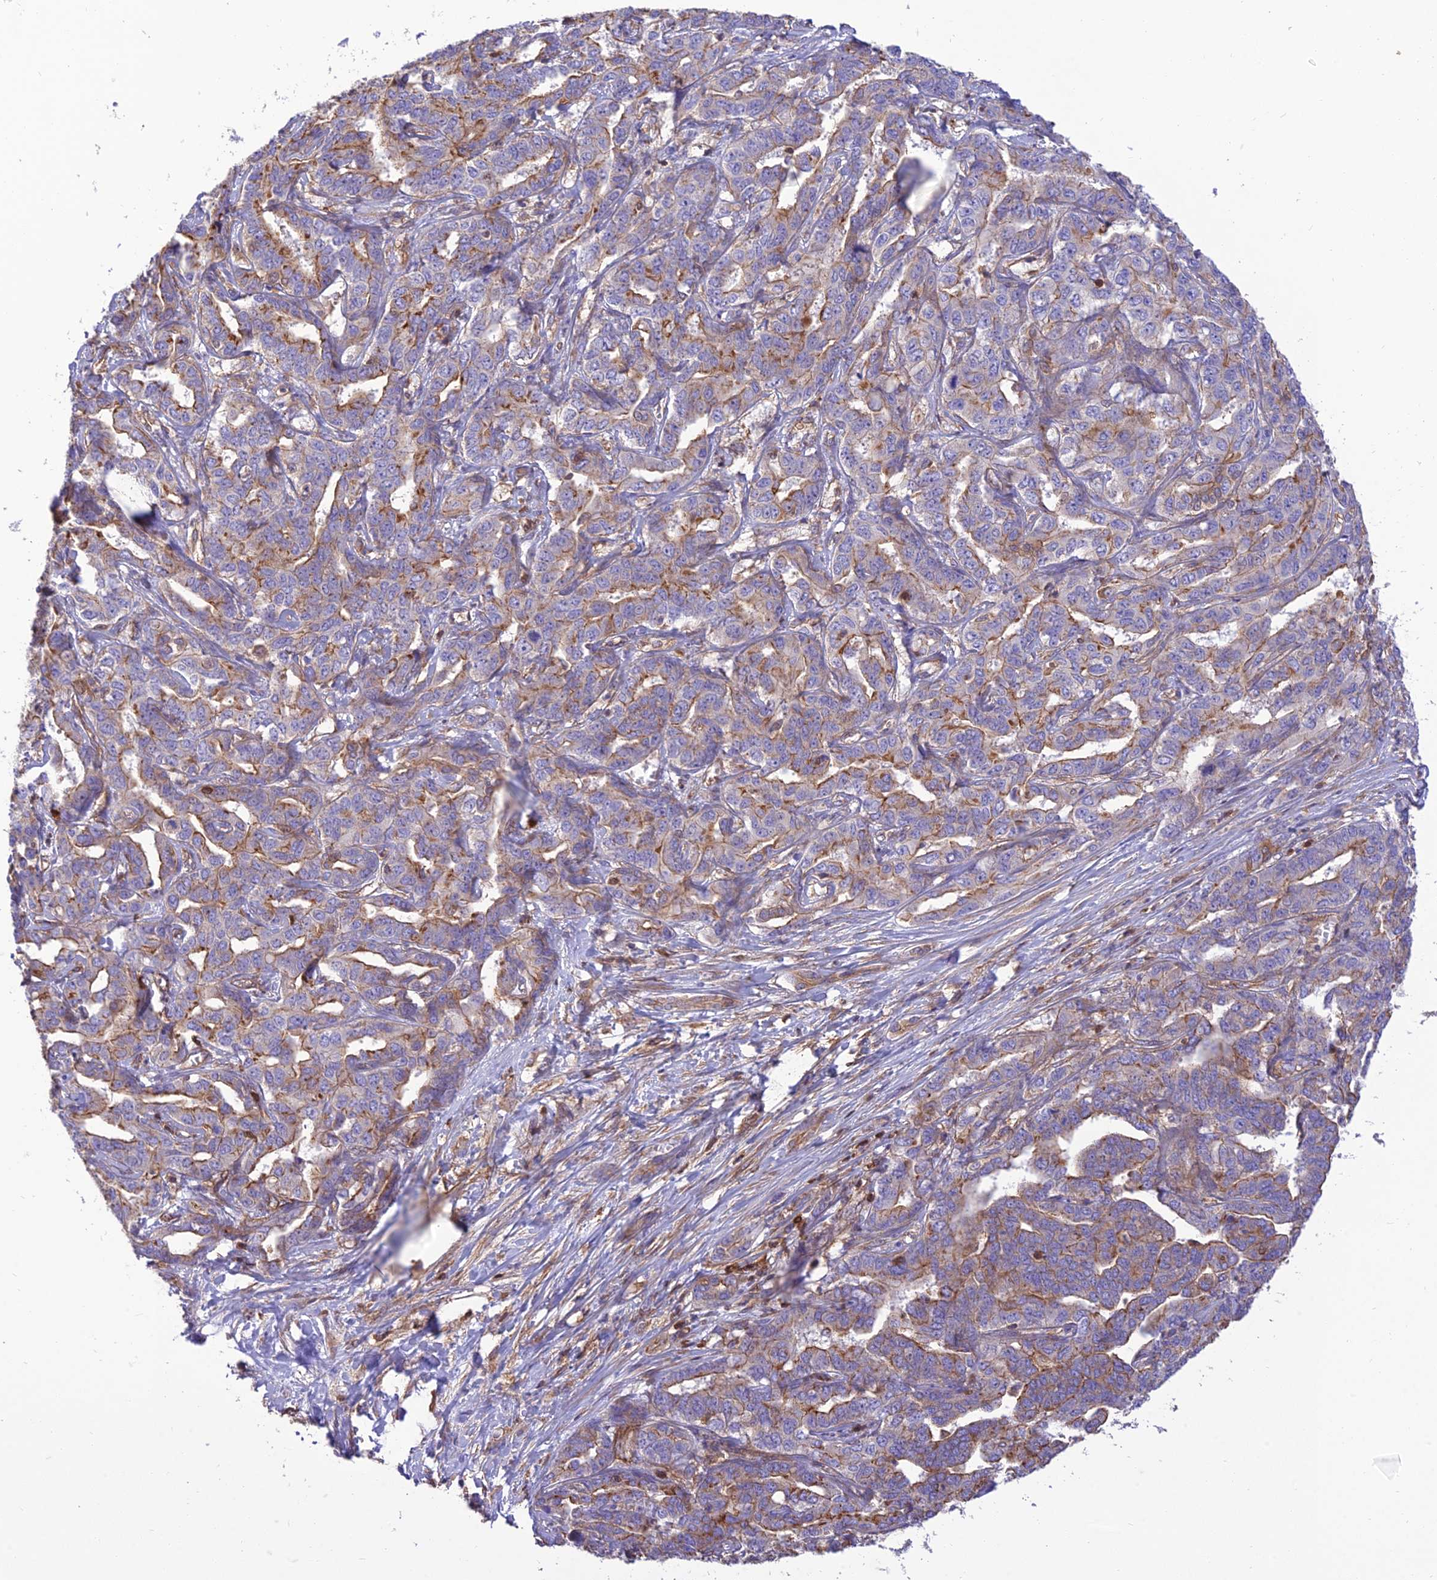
{"staining": {"intensity": "moderate", "quantity": "25%-75%", "location": "cytoplasmic/membranous"}, "tissue": "liver cancer", "cell_type": "Tumor cells", "image_type": "cancer", "snomed": [{"axis": "morphology", "description": "Cholangiocarcinoma"}, {"axis": "topography", "description": "Liver"}], "caption": "Protein expression analysis of human liver cancer (cholangiocarcinoma) reveals moderate cytoplasmic/membranous staining in approximately 25%-75% of tumor cells.", "gene": "HPSE2", "patient": {"sex": "male", "age": 59}}